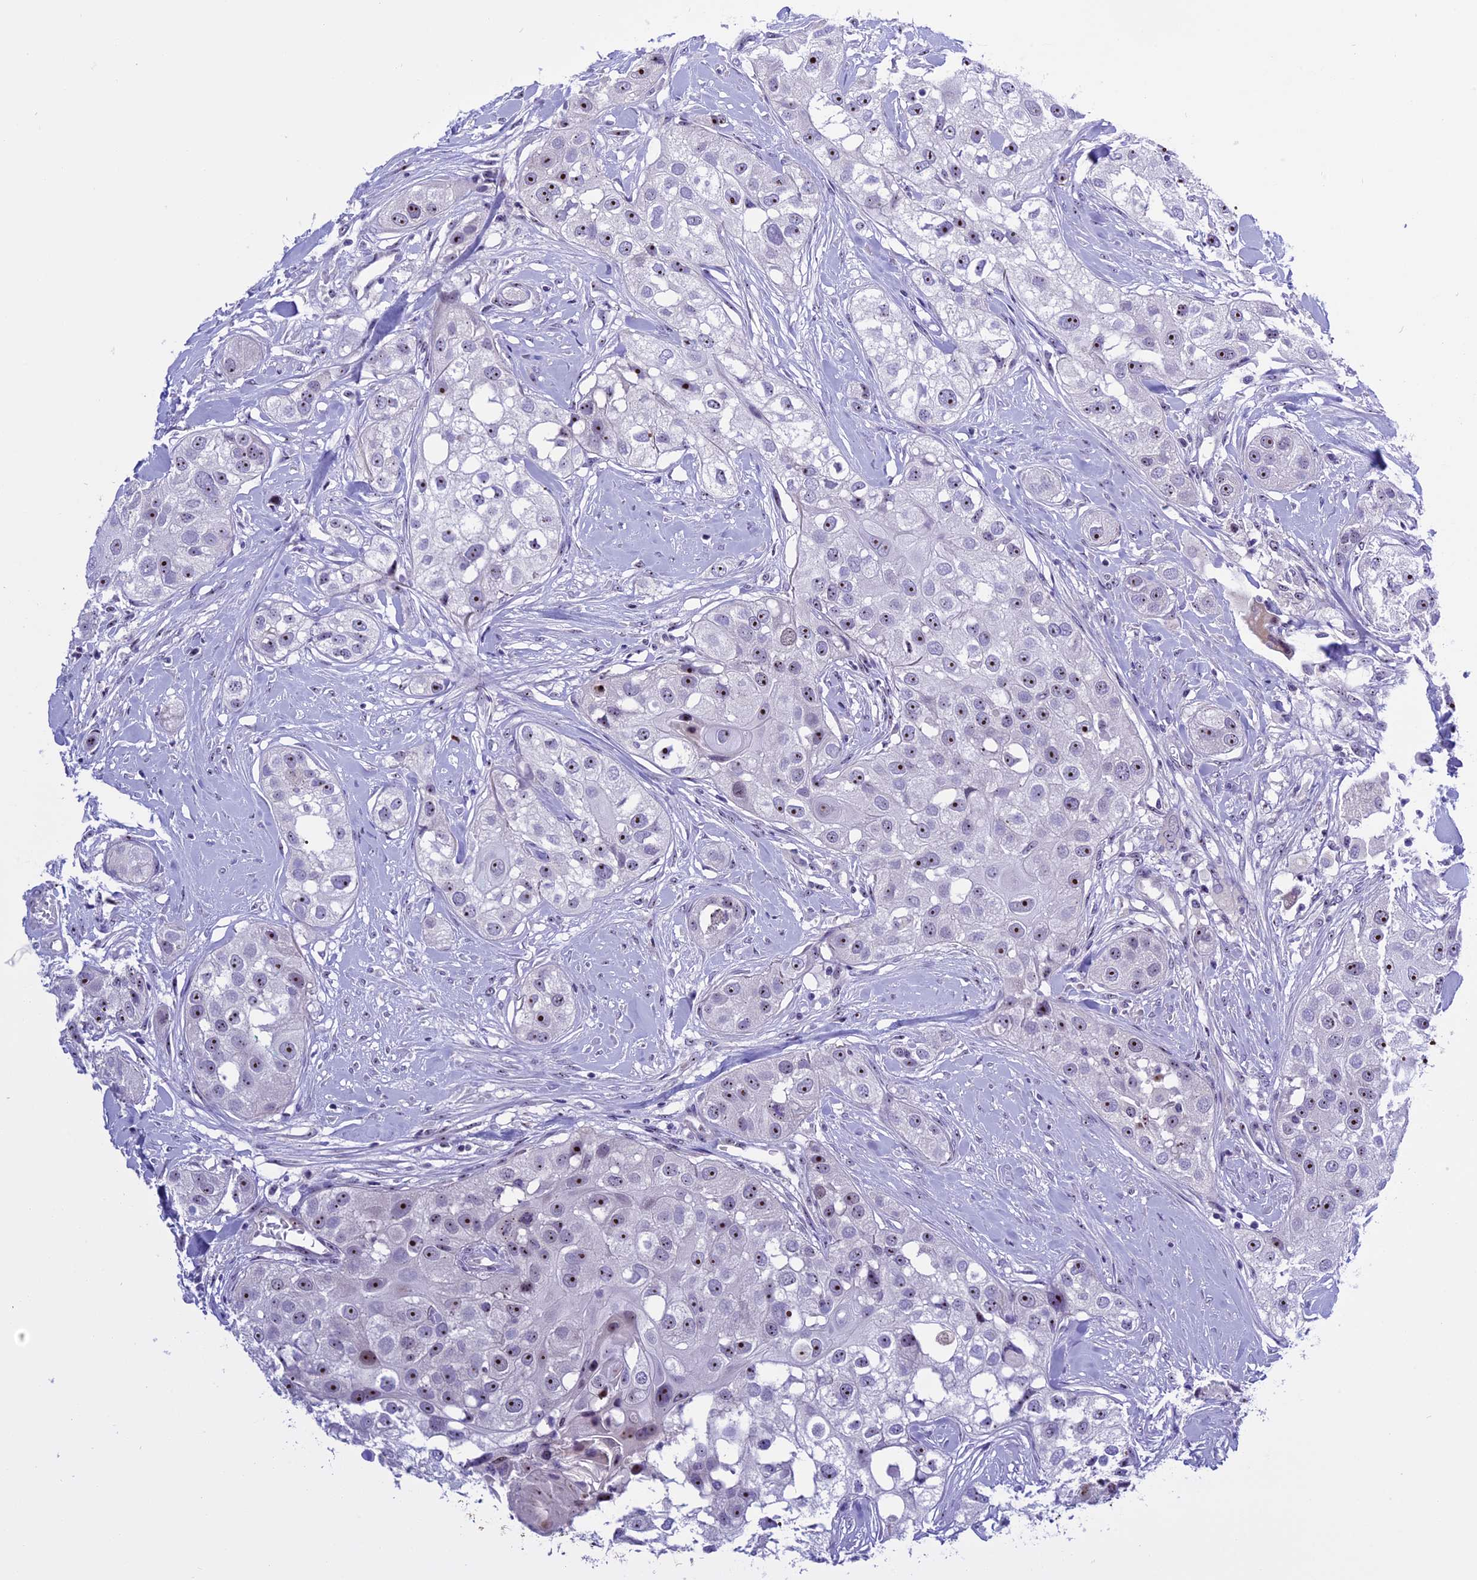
{"staining": {"intensity": "moderate", "quantity": "25%-75%", "location": "nuclear"}, "tissue": "head and neck cancer", "cell_type": "Tumor cells", "image_type": "cancer", "snomed": [{"axis": "morphology", "description": "Normal tissue, NOS"}, {"axis": "morphology", "description": "Squamous cell carcinoma, NOS"}, {"axis": "topography", "description": "Skeletal muscle"}, {"axis": "topography", "description": "Head-Neck"}], "caption": "Approximately 25%-75% of tumor cells in human head and neck cancer reveal moderate nuclear protein staining as visualized by brown immunohistochemical staining.", "gene": "TBL3", "patient": {"sex": "male", "age": 51}}